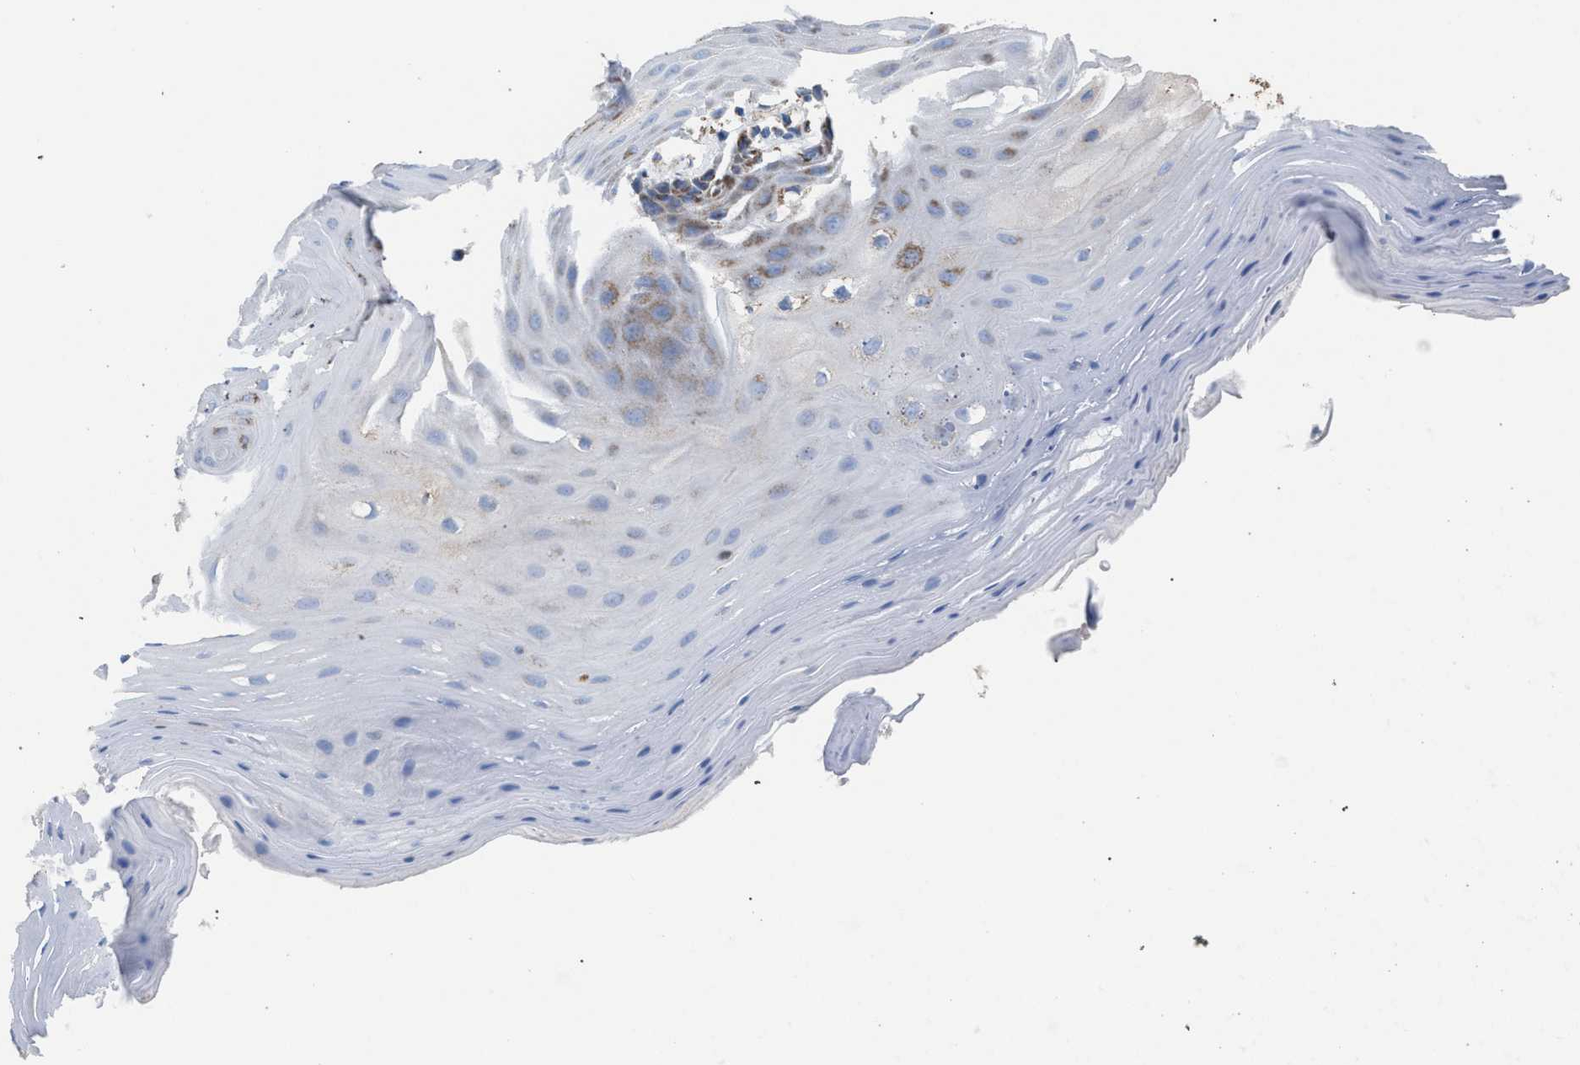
{"staining": {"intensity": "moderate", "quantity": "<25%", "location": "cytoplasmic/membranous"}, "tissue": "oral mucosa", "cell_type": "Squamous epithelial cells", "image_type": "normal", "snomed": [{"axis": "morphology", "description": "Normal tissue, NOS"}, {"axis": "morphology", "description": "Squamous cell carcinoma, NOS"}, {"axis": "topography", "description": "Oral tissue"}, {"axis": "topography", "description": "Head-Neck"}], "caption": "IHC micrograph of unremarkable oral mucosa: human oral mucosa stained using IHC demonstrates low levels of moderate protein expression localized specifically in the cytoplasmic/membranous of squamous epithelial cells, appearing as a cytoplasmic/membranous brown color.", "gene": "VPS13A", "patient": {"sex": "male", "age": 71}}